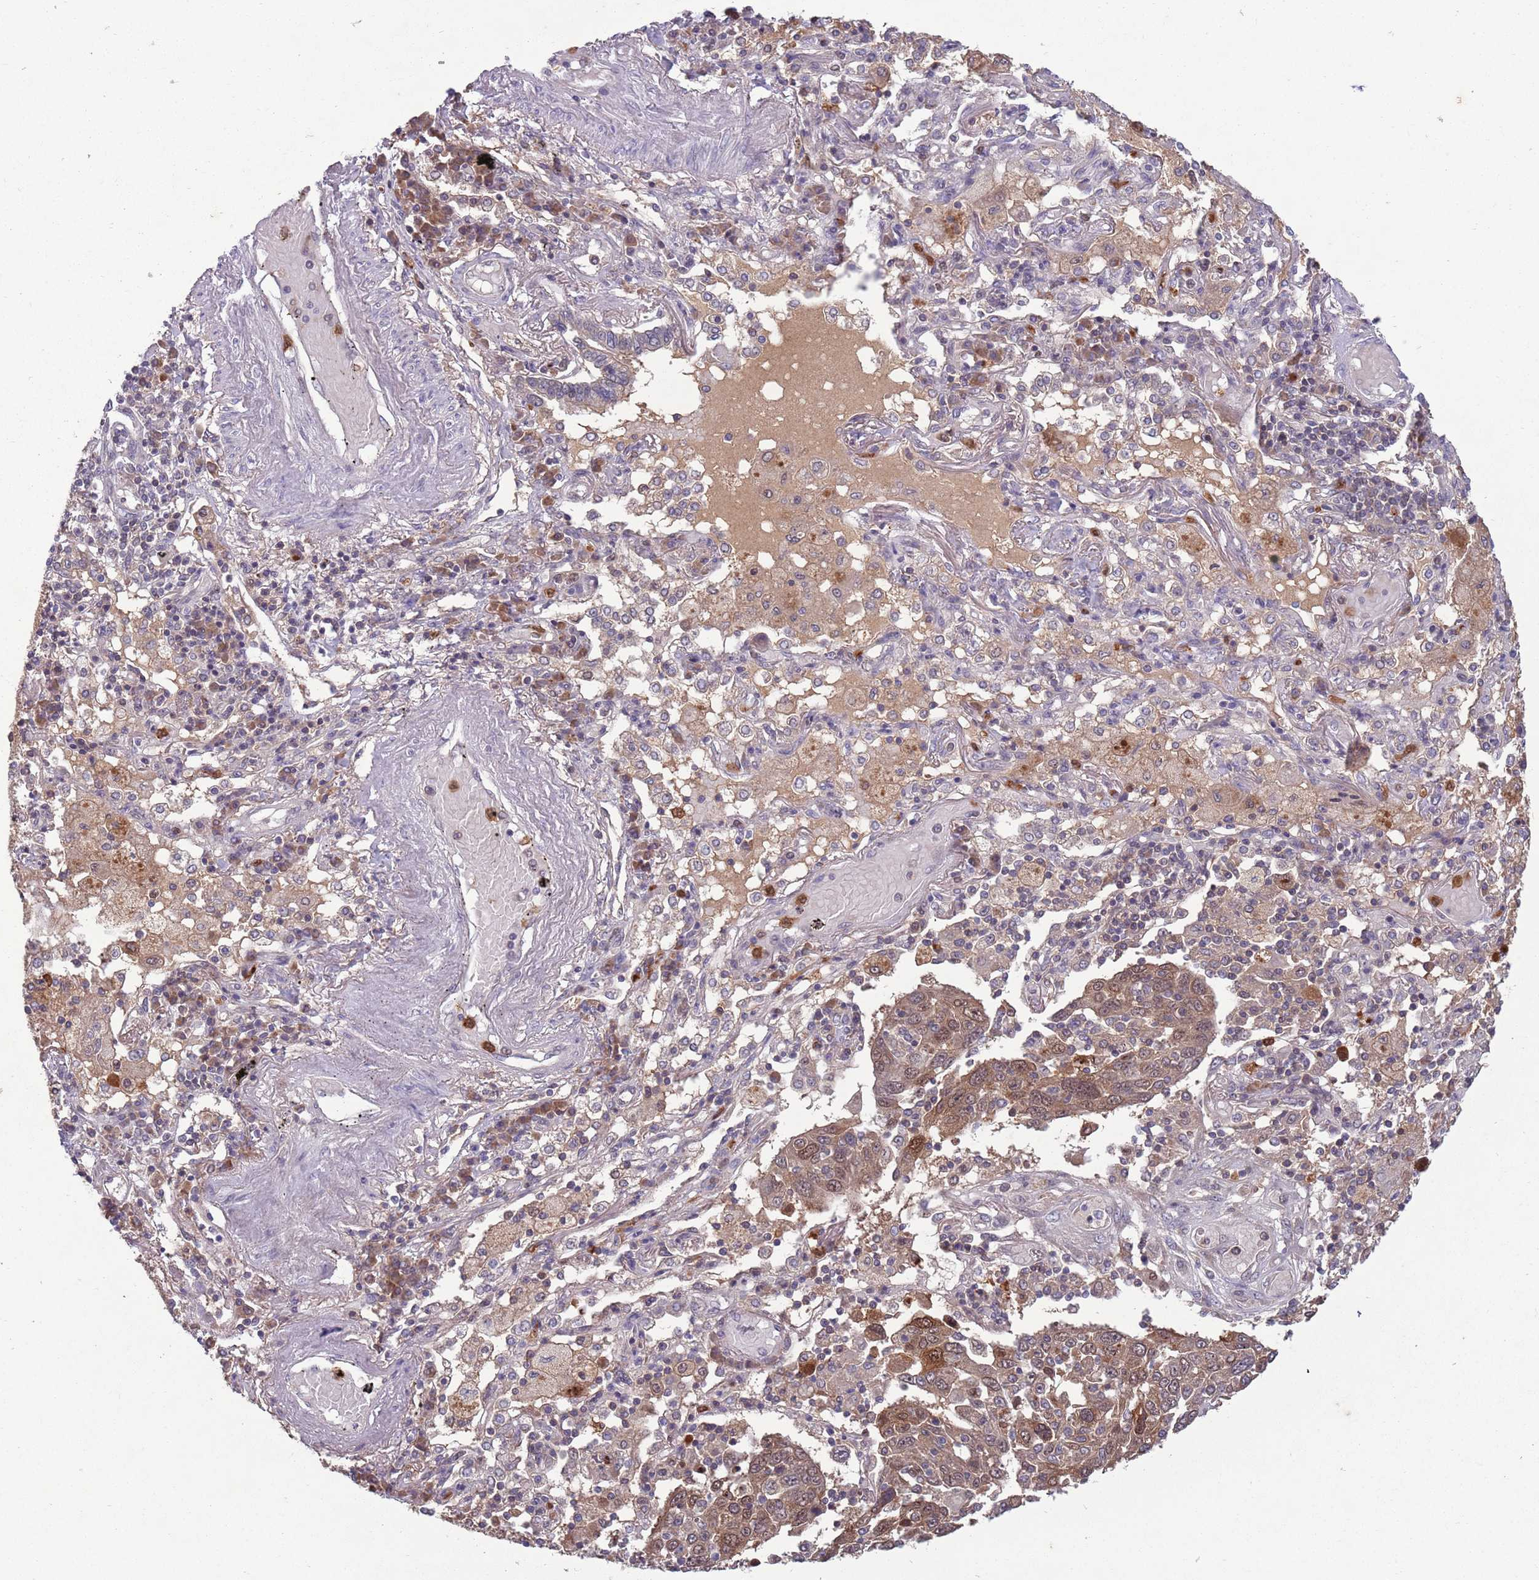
{"staining": {"intensity": "weak", "quantity": ">75%", "location": "cytoplasmic/membranous,nuclear"}, "tissue": "lung cancer", "cell_type": "Tumor cells", "image_type": "cancer", "snomed": [{"axis": "morphology", "description": "Squamous cell carcinoma, NOS"}, {"axis": "topography", "description": "Lung"}], "caption": "Immunohistochemical staining of human lung cancer (squamous cell carcinoma) displays low levels of weak cytoplasmic/membranous and nuclear protein positivity in about >75% of tumor cells.", "gene": "TYW1", "patient": {"sex": "male", "age": 65}}